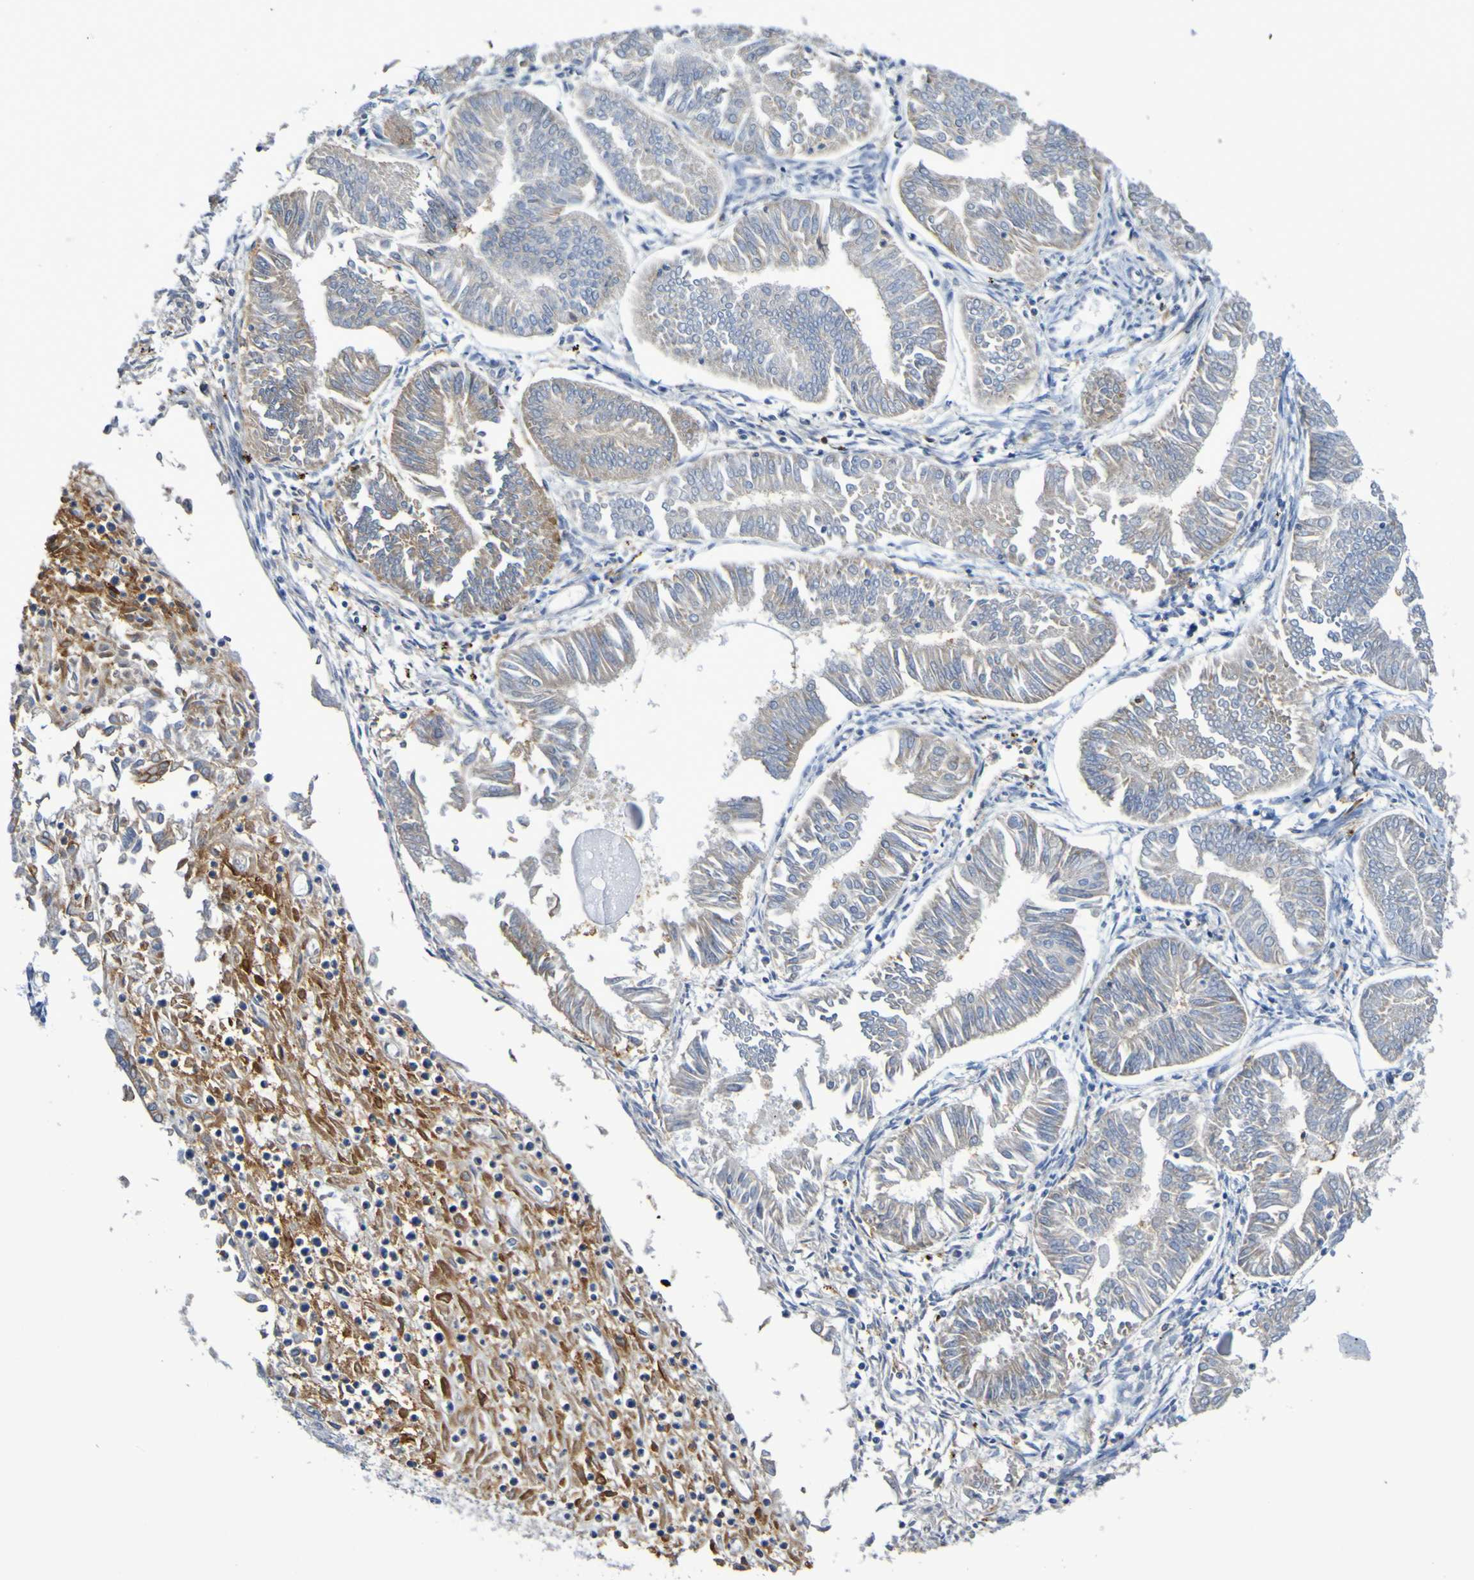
{"staining": {"intensity": "moderate", "quantity": "<25%", "location": "cytoplasmic/membranous"}, "tissue": "endometrial cancer", "cell_type": "Tumor cells", "image_type": "cancer", "snomed": [{"axis": "morphology", "description": "Adenocarcinoma, NOS"}, {"axis": "topography", "description": "Endometrium"}], "caption": "A low amount of moderate cytoplasmic/membranous positivity is appreciated in about <25% of tumor cells in endometrial cancer (adenocarcinoma) tissue. Immunohistochemistry stains the protein of interest in brown and the nuclei are stained blue.", "gene": "SLC3A2", "patient": {"sex": "female", "age": 53}}